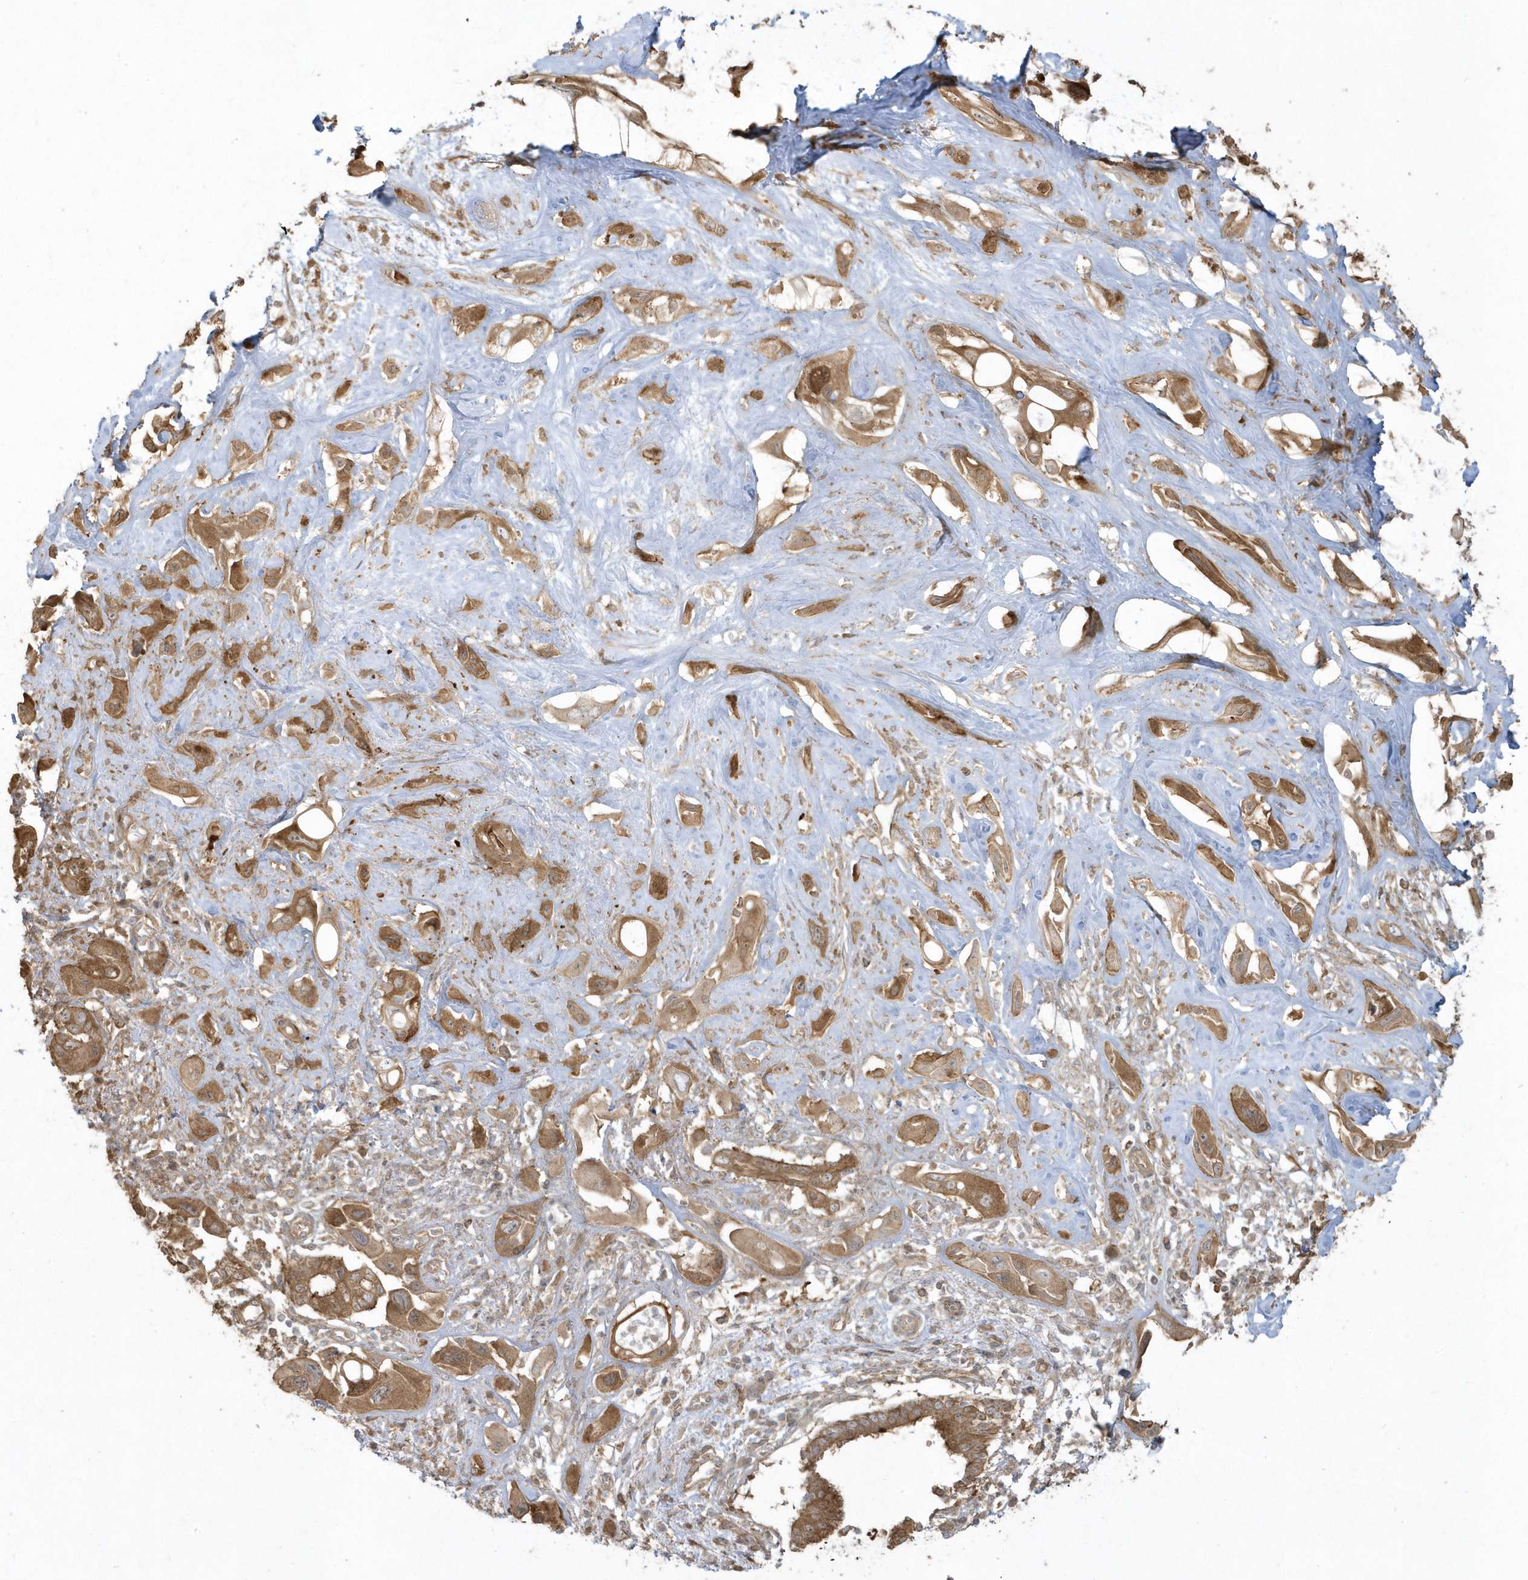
{"staining": {"intensity": "strong", "quantity": ">75%", "location": "cytoplasmic/membranous"}, "tissue": "pancreatic cancer", "cell_type": "Tumor cells", "image_type": "cancer", "snomed": [{"axis": "morphology", "description": "Adenocarcinoma, NOS"}, {"axis": "topography", "description": "Pancreas"}], "caption": "A brown stain highlights strong cytoplasmic/membranous staining of a protein in pancreatic cancer (adenocarcinoma) tumor cells.", "gene": "HNMT", "patient": {"sex": "male", "age": 68}}